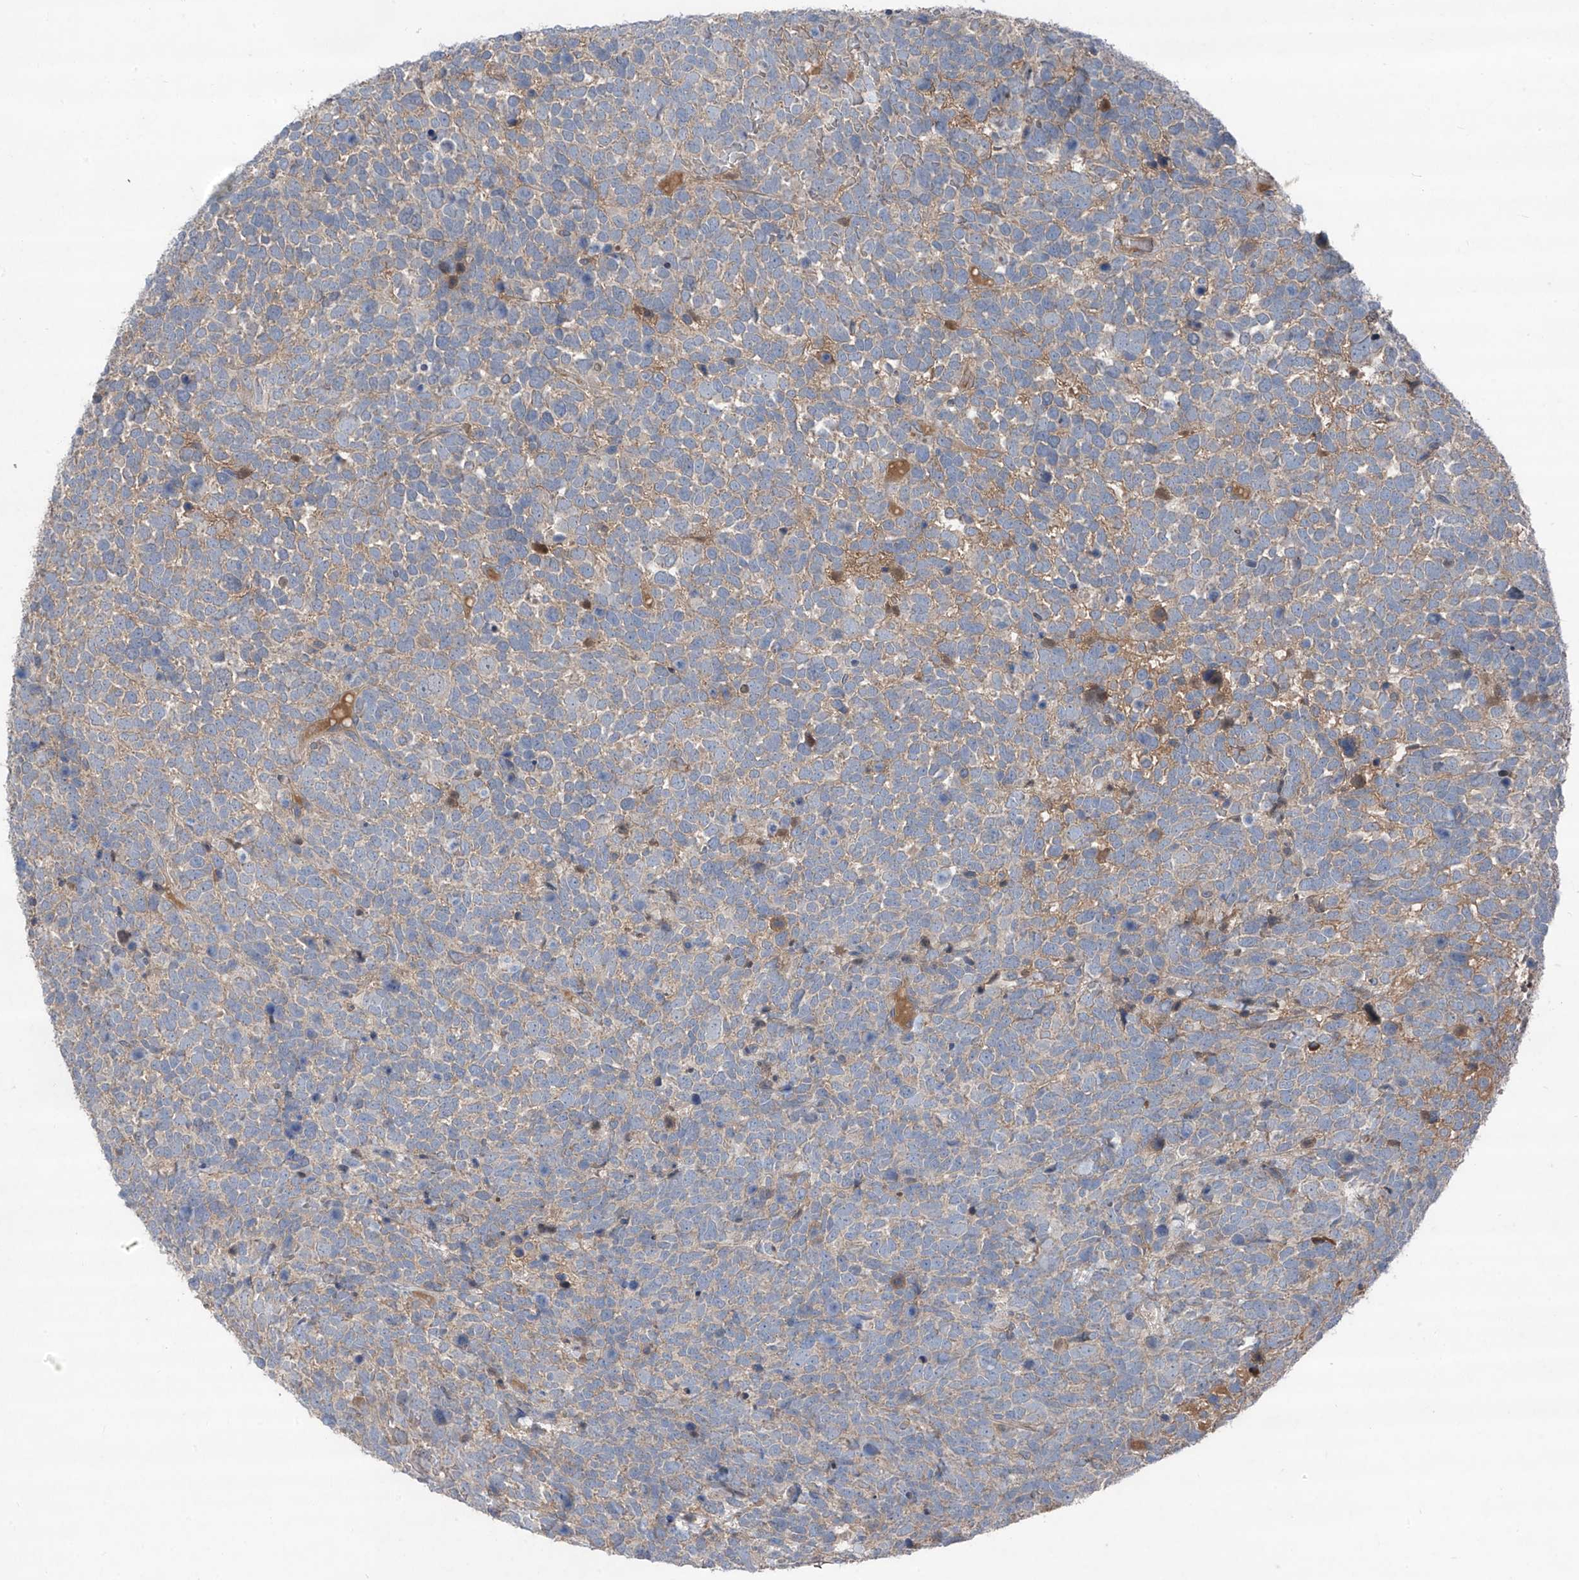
{"staining": {"intensity": "weak", "quantity": "25%-75%", "location": "cytoplasmic/membranous"}, "tissue": "urothelial cancer", "cell_type": "Tumor cells", "image_type": "cancer", "snomed": [{"axis": "morphology", "description": "Urothelial carcinoma, High grade"}, {"axis": "topography", "description": "Urinary bladder"}], "caption": "High-grade urothelial carcinoma stained with DAB immunohistochemistry demonstrates low levels of weak cytoplasmic/membranous positivity in about 25%-75% of tumor cells.", "gene": "FOXRED2", "patient": {"sex": "female", "age": 82}}